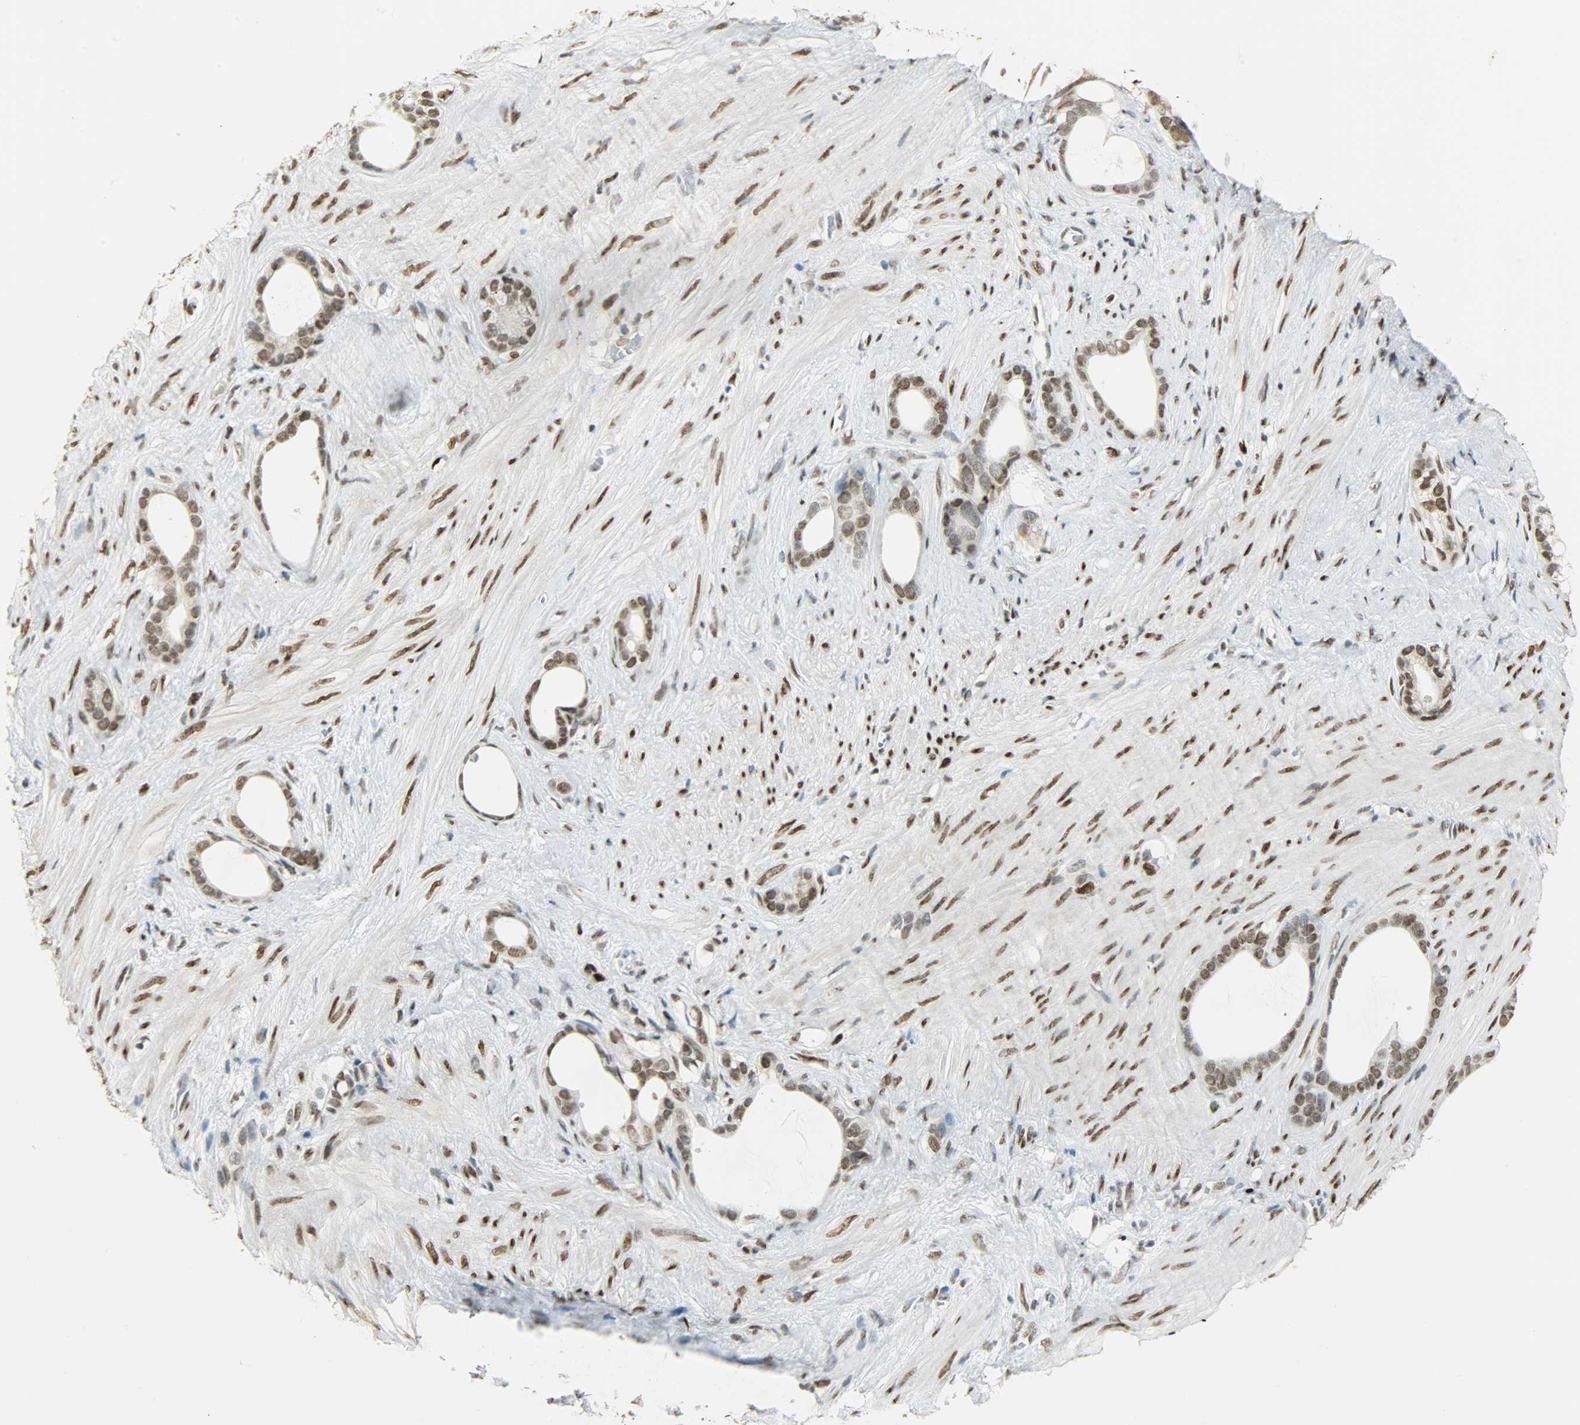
{"staining": {"intensity": "strong", "quantity": ">75%", "location": "nuclear"}, "tissue": "stomach cancer", "cell_type": "Tumor cells", "image_type": "cancer", "snomed": [{"axis": "morphology", "description": "Adenocarcinoma, NOS"}, {"axis": "topography", "description": "Stomach"}], "caption": "This photomicrograph displays stomach adenocarcinoma stained with immunohistochemistry (IHC) to label a protein in brown. The nuclear of tumor cells show strong positivity for the protein. Nuclei are counter-stained blue.", "gene": "MYEF2", "patient": {"sex": "female", "age": 75}}